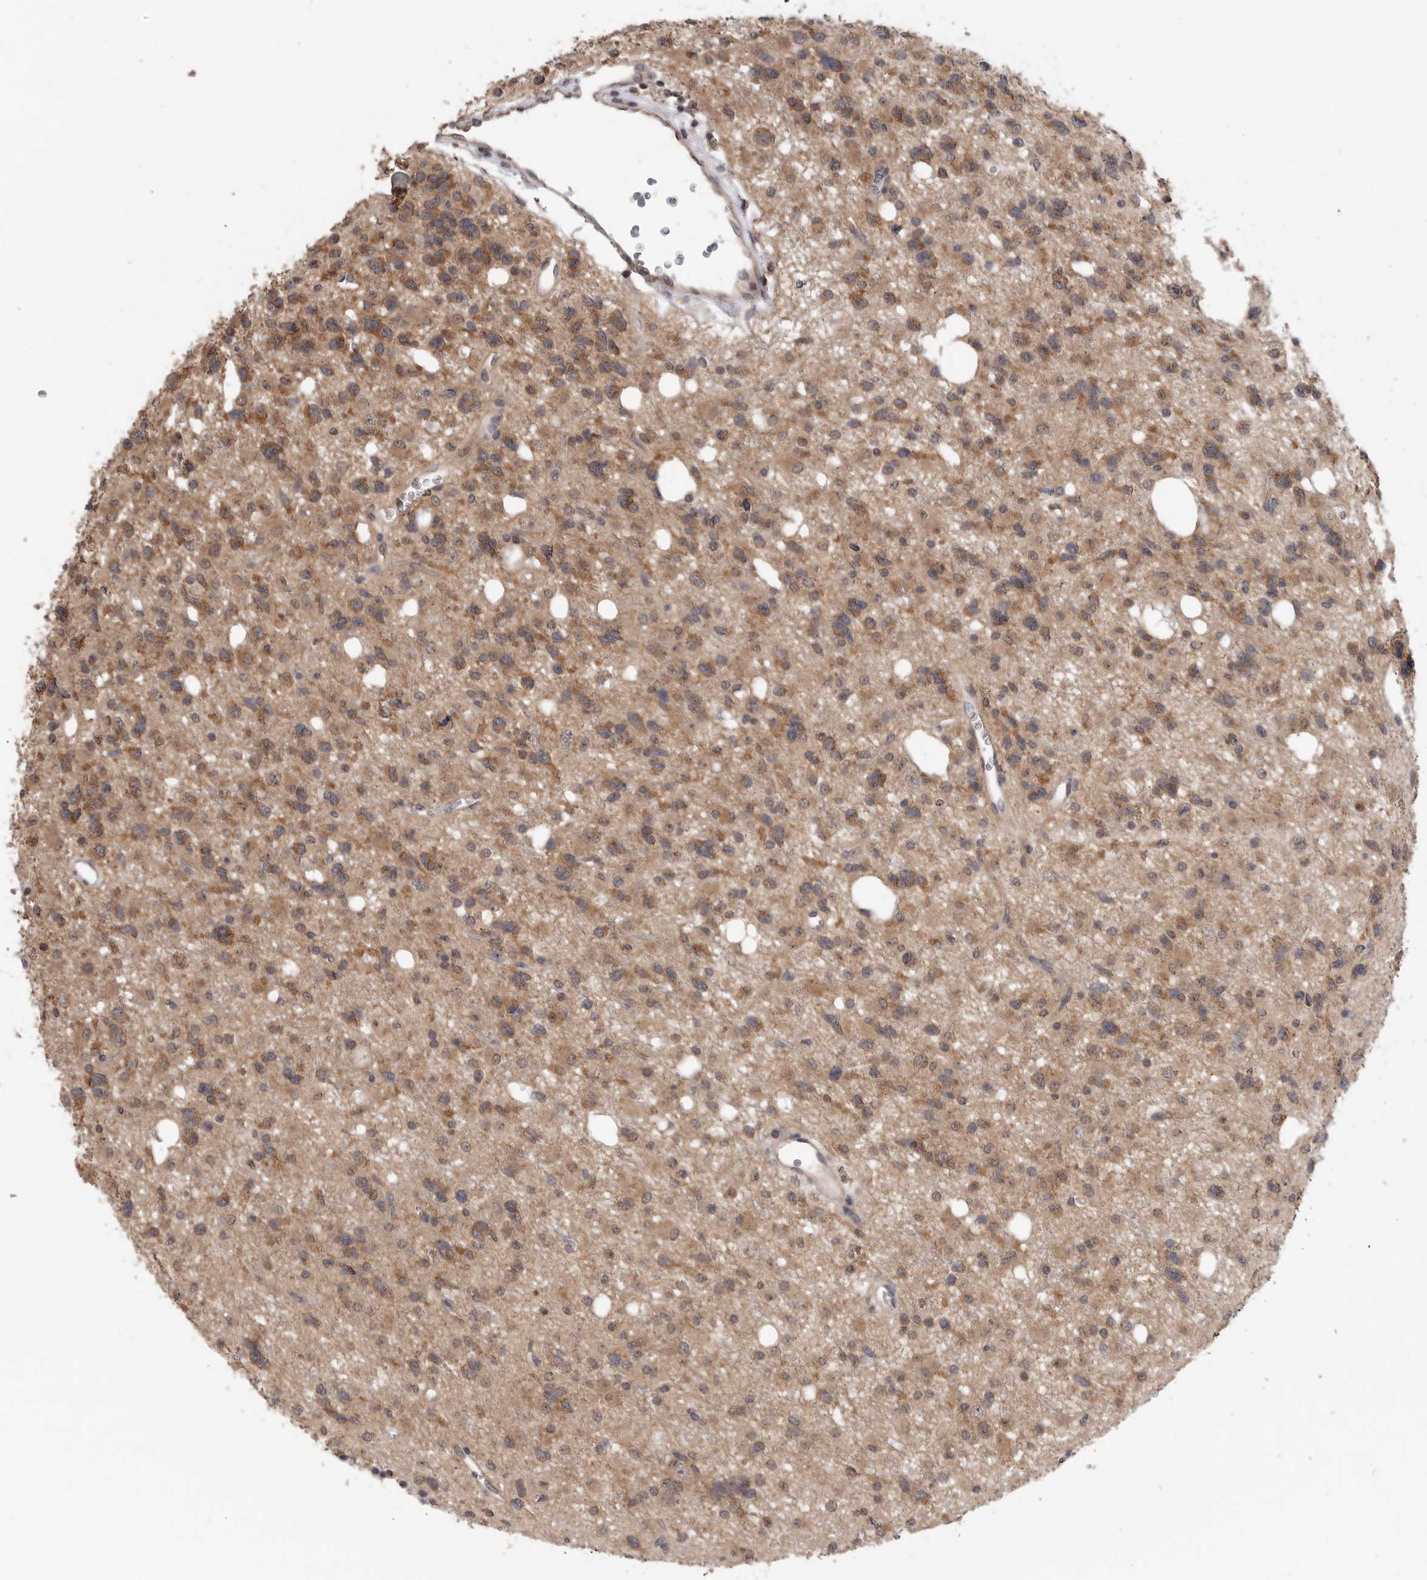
{"staining": {"intensity": "moderate", "quantity": ">75%", "location": "cytoplasmic/membranous"}, "tissue": "glioma", "cell_type": "Tumor cells", "image_type": "cancer", "snomed": [{"axis": "morphology", "description": "Glioma, malignant, High grade"}, {"axis": "topography", "description": "Brain"}], "caption": "About >75% of tumor cells in malignant high-grade glioma display moderate cytoplasmic/membranous protein staining as visualized by brown immunohistochemical staining.", "gene": "KLK5", "patient": {"sex": "female", "age": 62}}